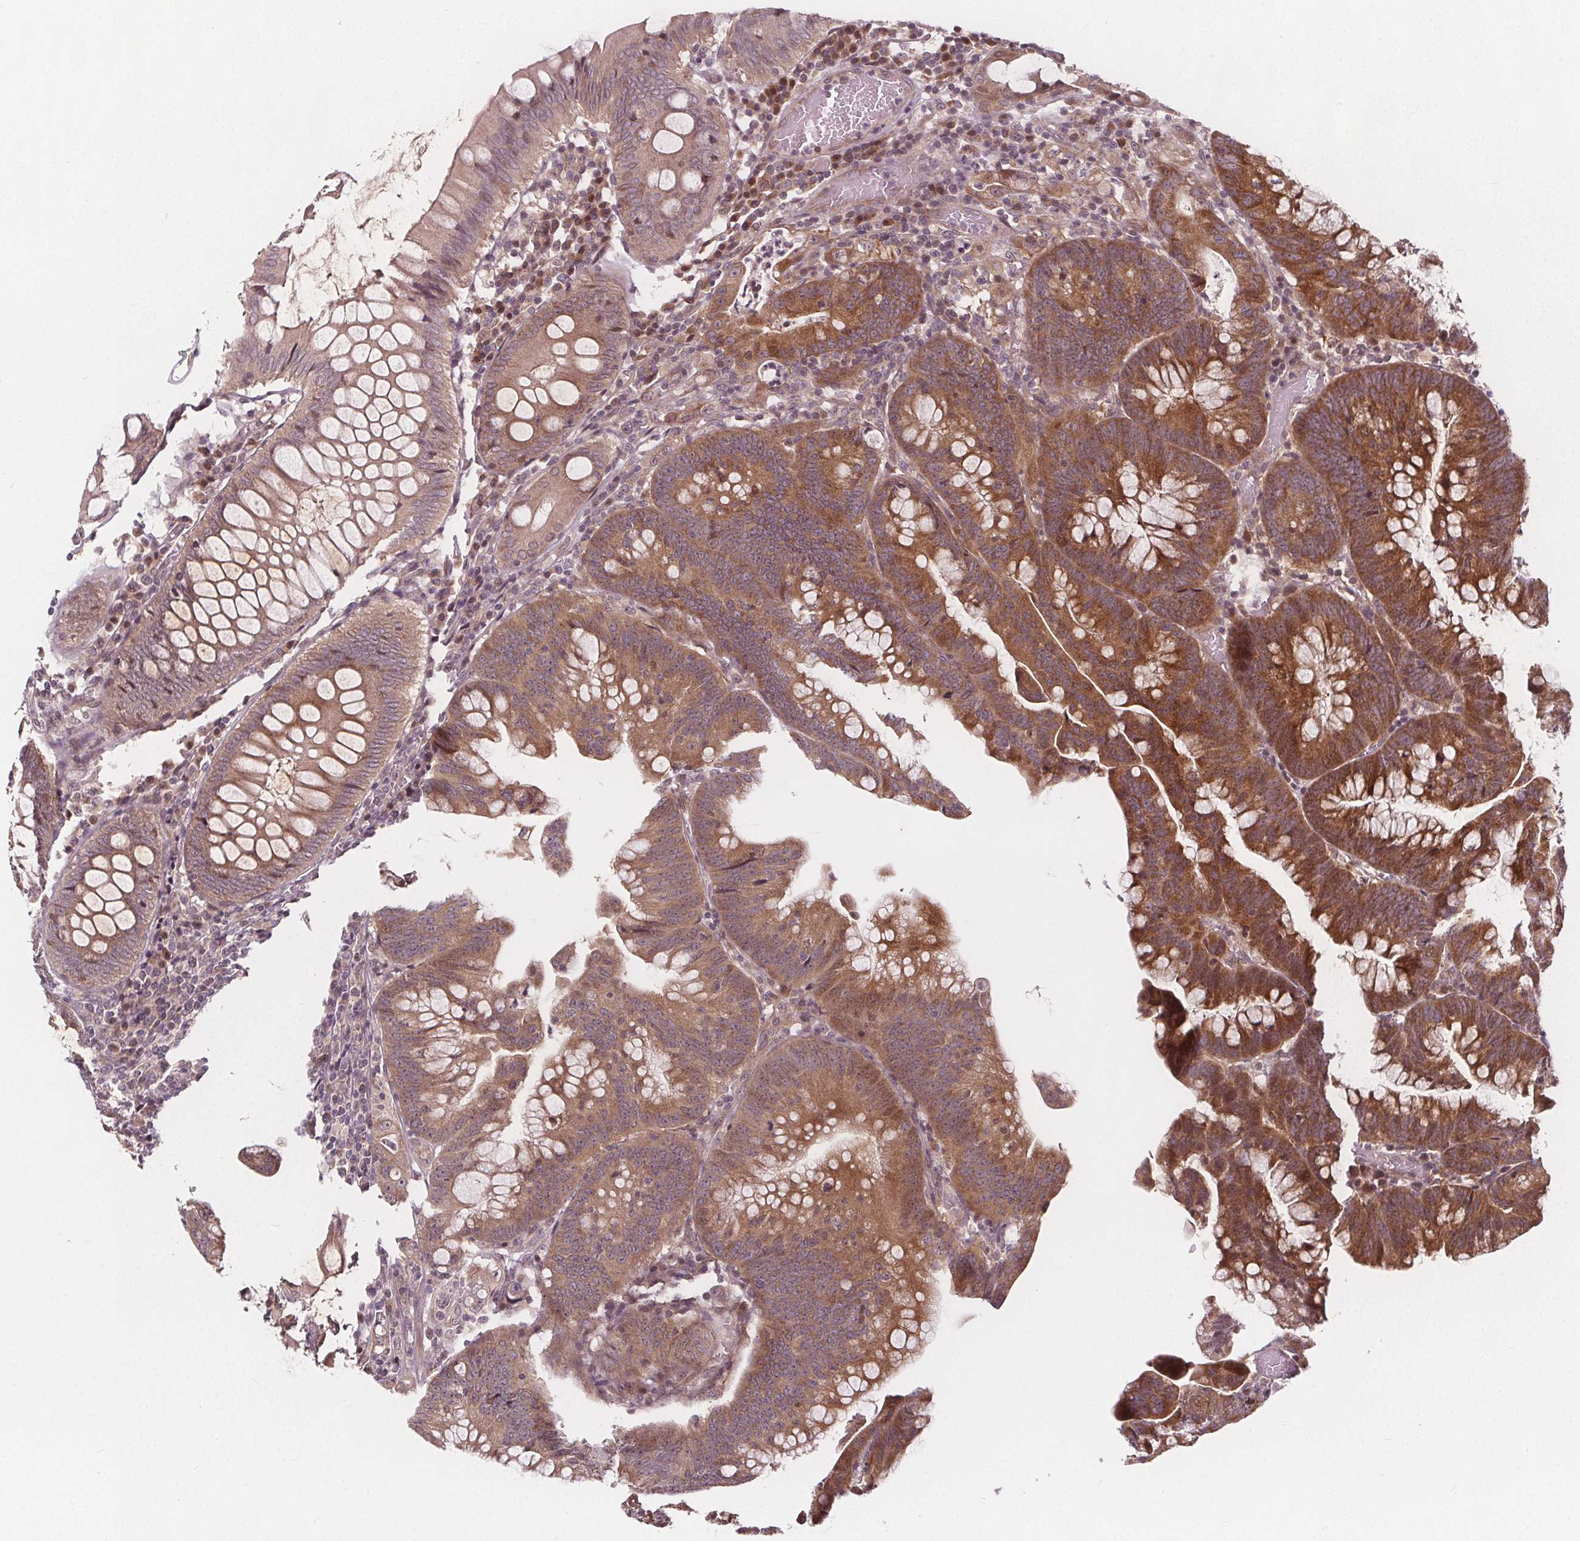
{"staining": {"intensity": "moderate", "quantity": ">75%", "location": "cytoplasmic/membranous"}, "tissue": "colorectal cancer", "cell_type": "Tumor cells", "image_type": "cancer", "snomed": [{"axis": "morphology", "description": "Adenocarcinoma, NOS"}, {"axis": "topography", "description": "Colon"}], "caption": "Moderate cytoplasmic/membranous protein positivity is present in about >75% of tumor cells in colorectal adenocarcinoma.", "gene": "AKT1S1", "patient": {"sex": "male", "age": 62}}